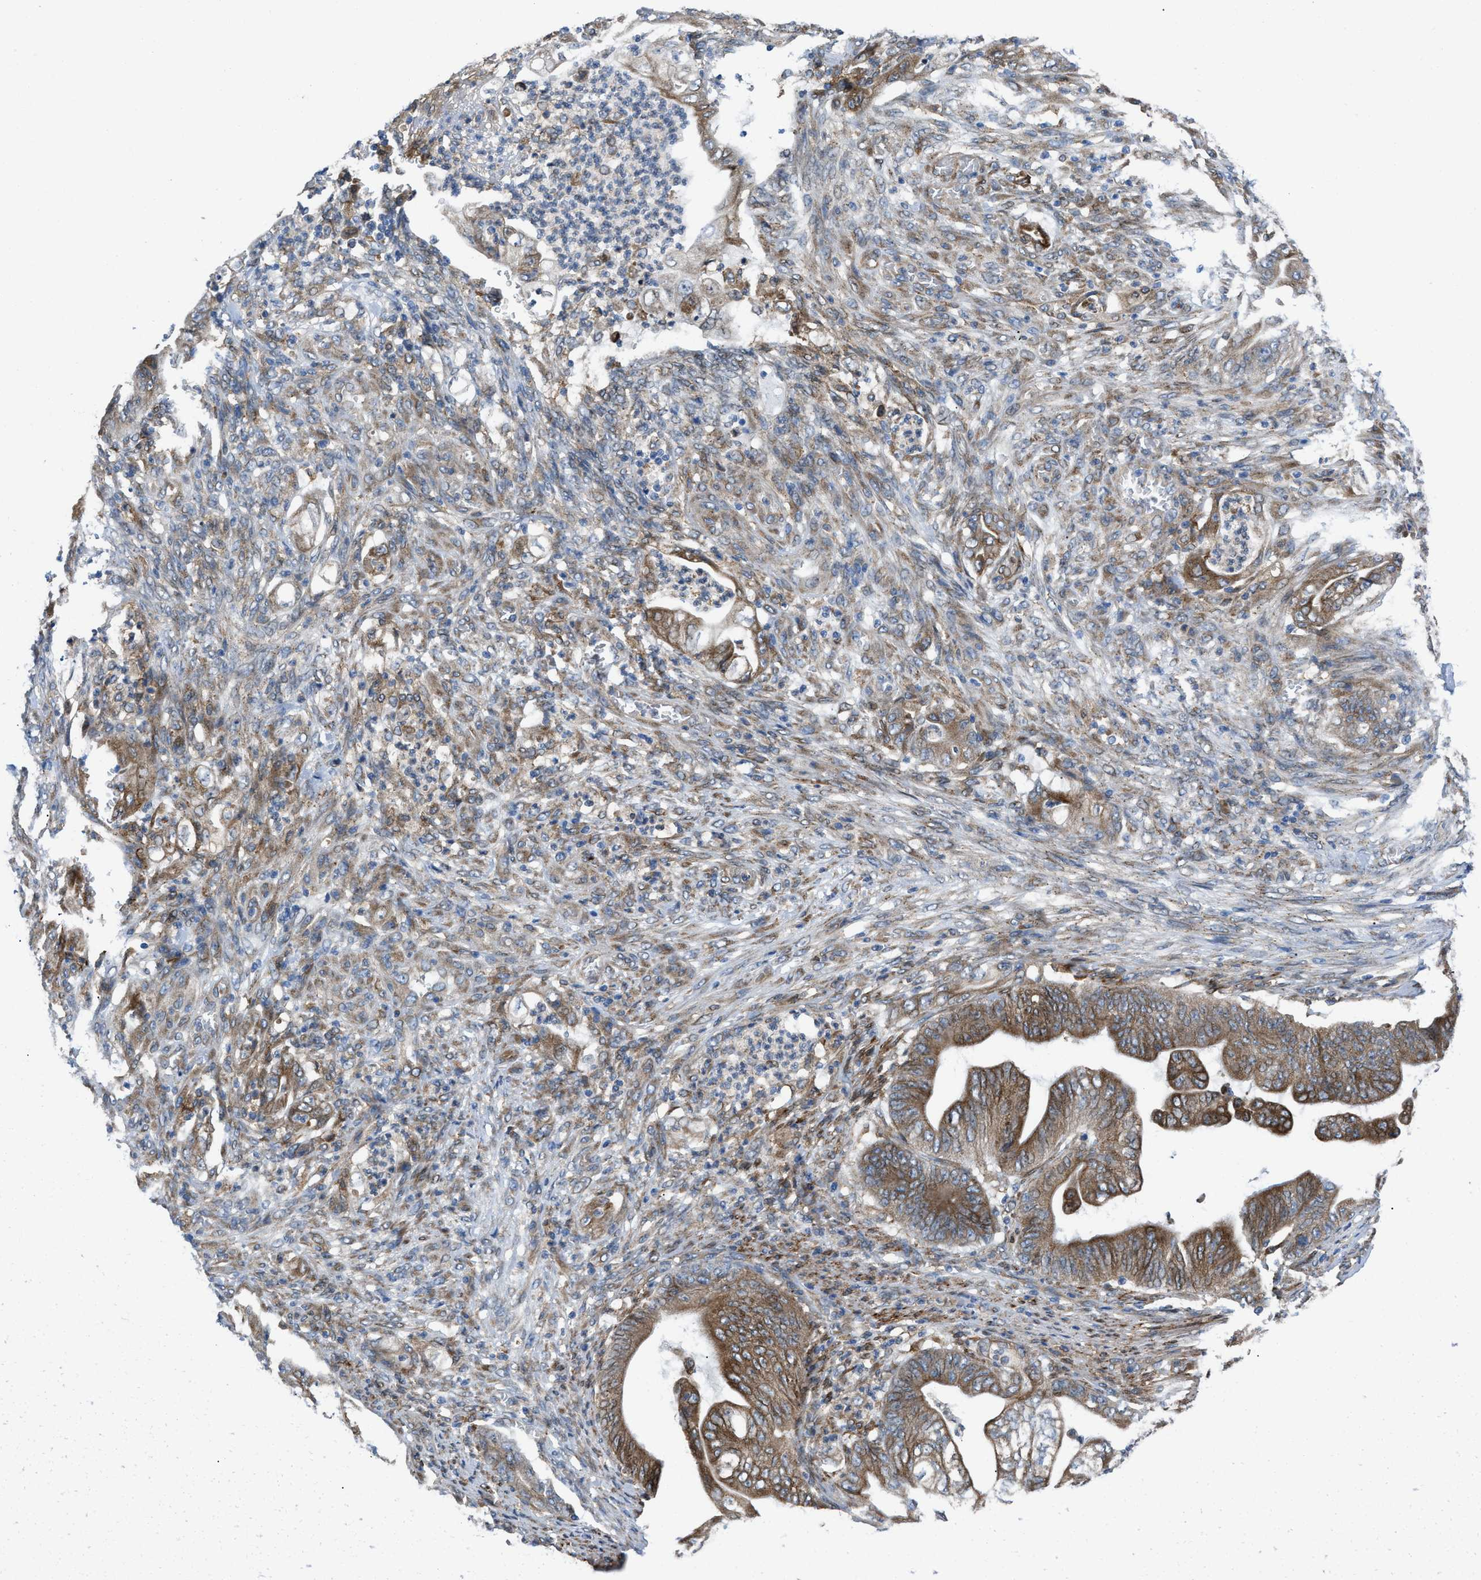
{"staining": {"intensity": "strong", "quantity": ">75%", "location": "cytoplasmic/membranous"}, "tissue": "stomach cancer", "cell_type": "Tumor cells", "image_type": "cancer", "snomed": [{"axis": "morphology", "description": "Adenocarcinoma, NOS"}, {"axis": "topography", "description": "Stomach"}], "caption": "This histopathology image shows stomach cancer (adenocarcinoma) stained with immunohistochemistry to label a protein in brown. The cytoplasmic/membranous of tumor cells show strong positivity for the protein. Nuclei are counter-stained blue.", "gene": "ERLIN2", "patient": {"sex": "female", "age": 73}}